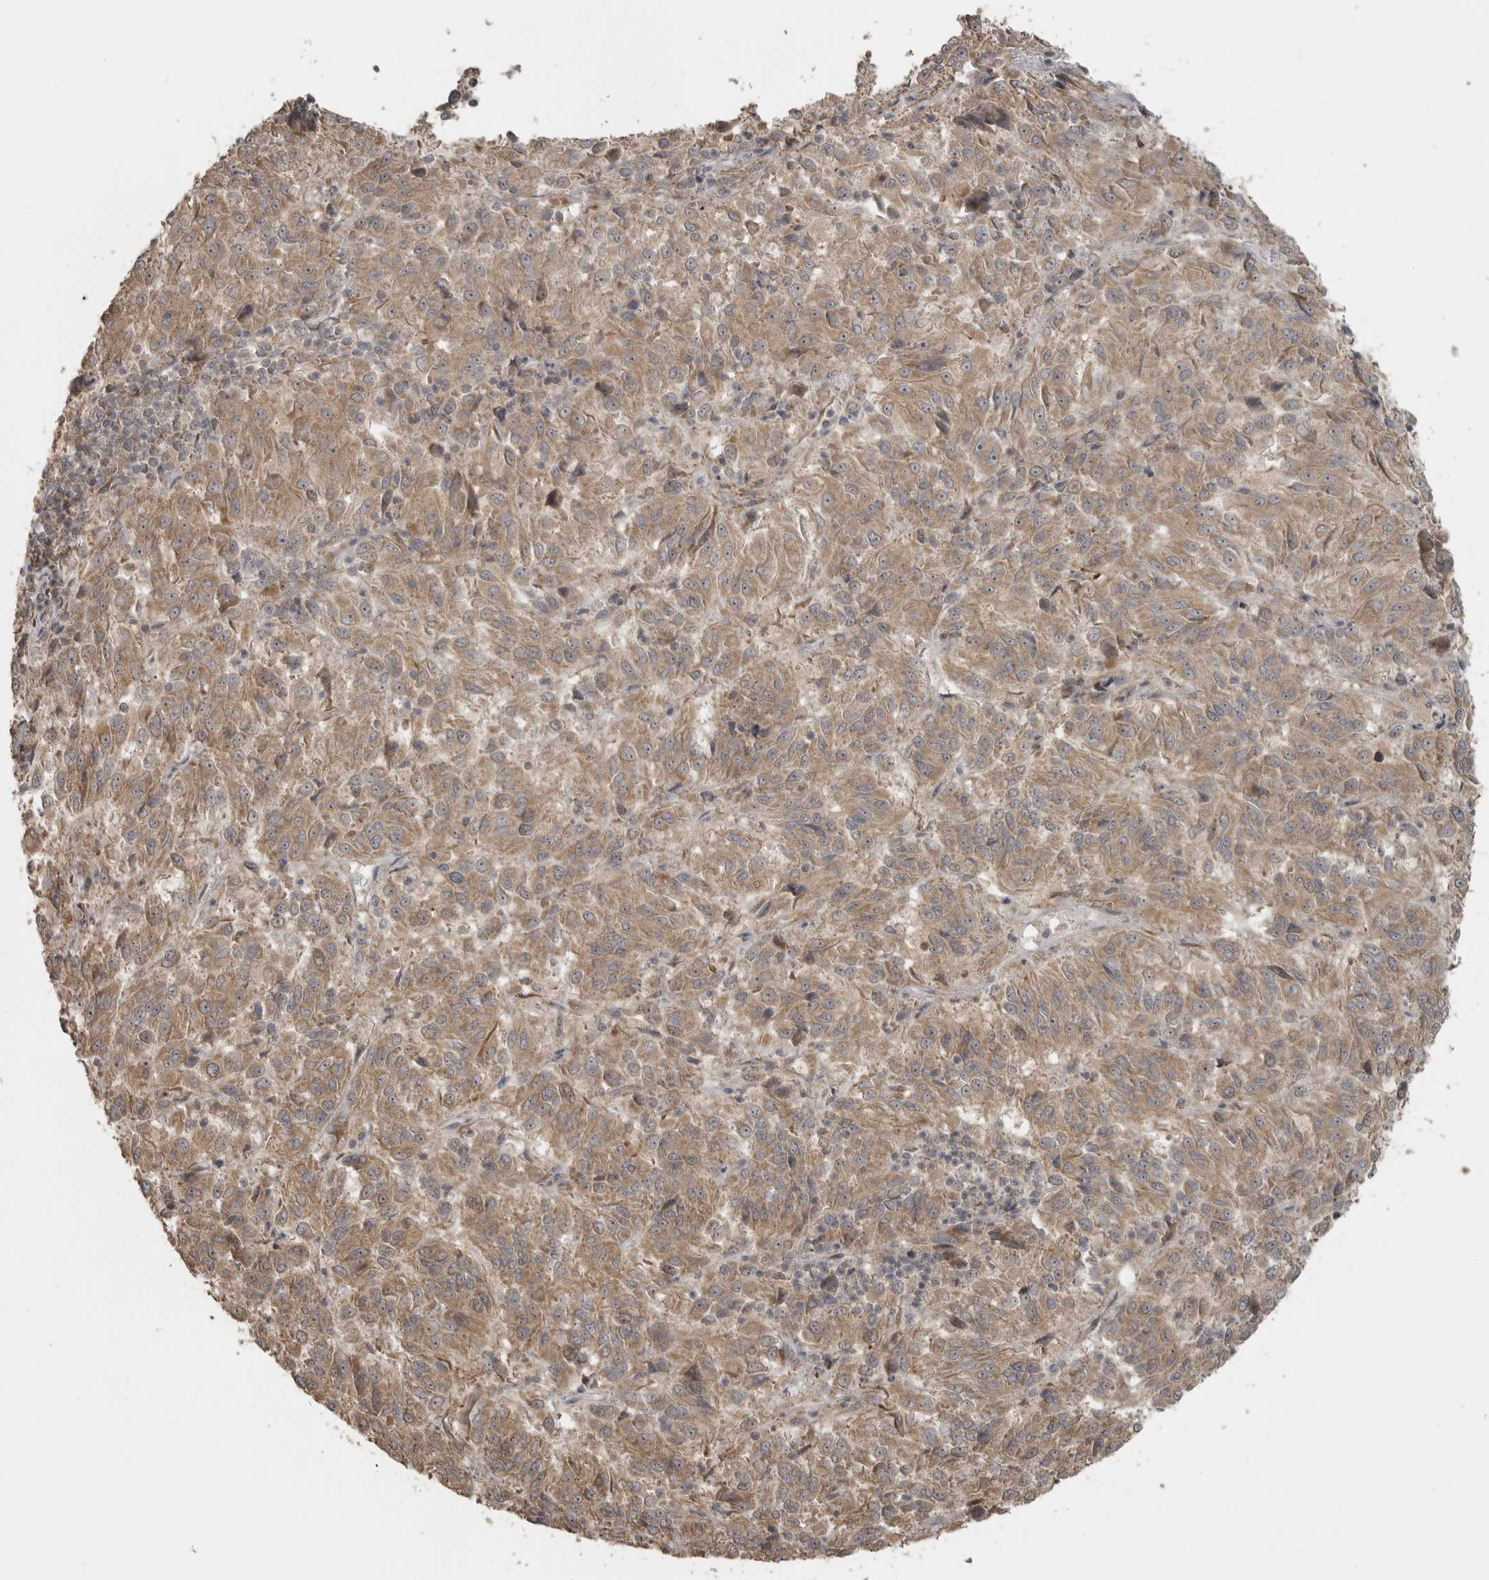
{"staining": {"intensity": "moderate", "quantity": ">75%", "location": "cytoplasmic/membranous"}, "tissue": "melanoma", "cell_type": "Tumor cells", "image_type": "cancer", "snomed": [{"axis": "morphology", "description": "Malignant melanoma, Metastatic site"}, {"axis": "topography", "description": "Lung"}], "caption": "Melanoma stained with a brown dye exhibits moderate cytoplasmic/membranous positive positivity in approximately >75% of tumor cells.", "gene": "LLGL1", "patient": {"sex": "male", "age": 64}}